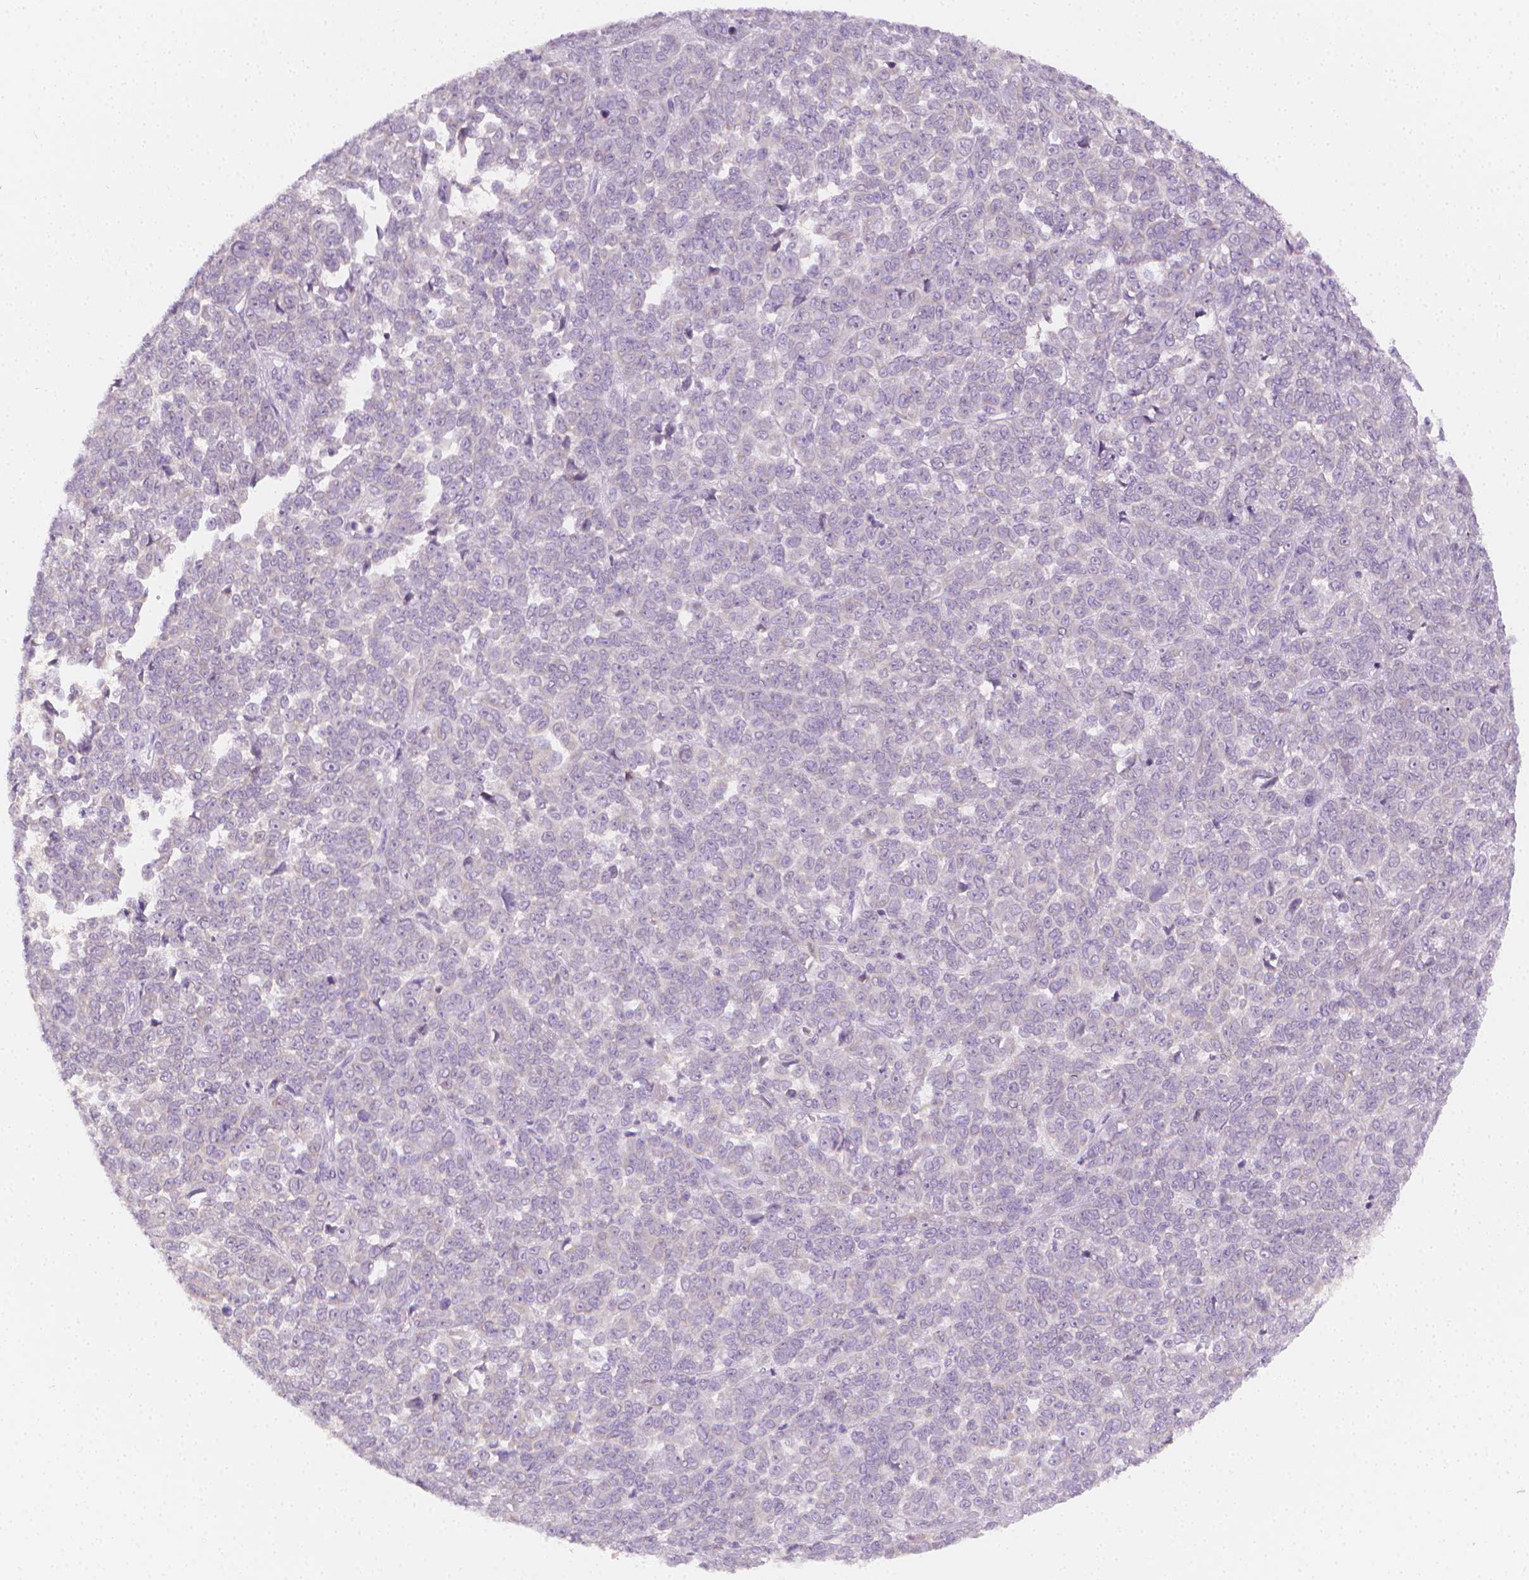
{"staining": {"intensity": "negative", "quantity": "none", "location": "none"}, "tissue": "melanoma", "cell_type": "Tumor cells", "image_type": "cancer", "snomed": [{"axis": "morphology", "description": "Malignant melanoma, NOS"}, {"axis": "topography", "description": "Skin"}], "caption": "IHC micrograph of malignant melanoma stained for a protein (brown), which exhibits no positivity in tumor cells.", "gene": "RBFOX1", "patient": {"sex": "female", "age": 95}}